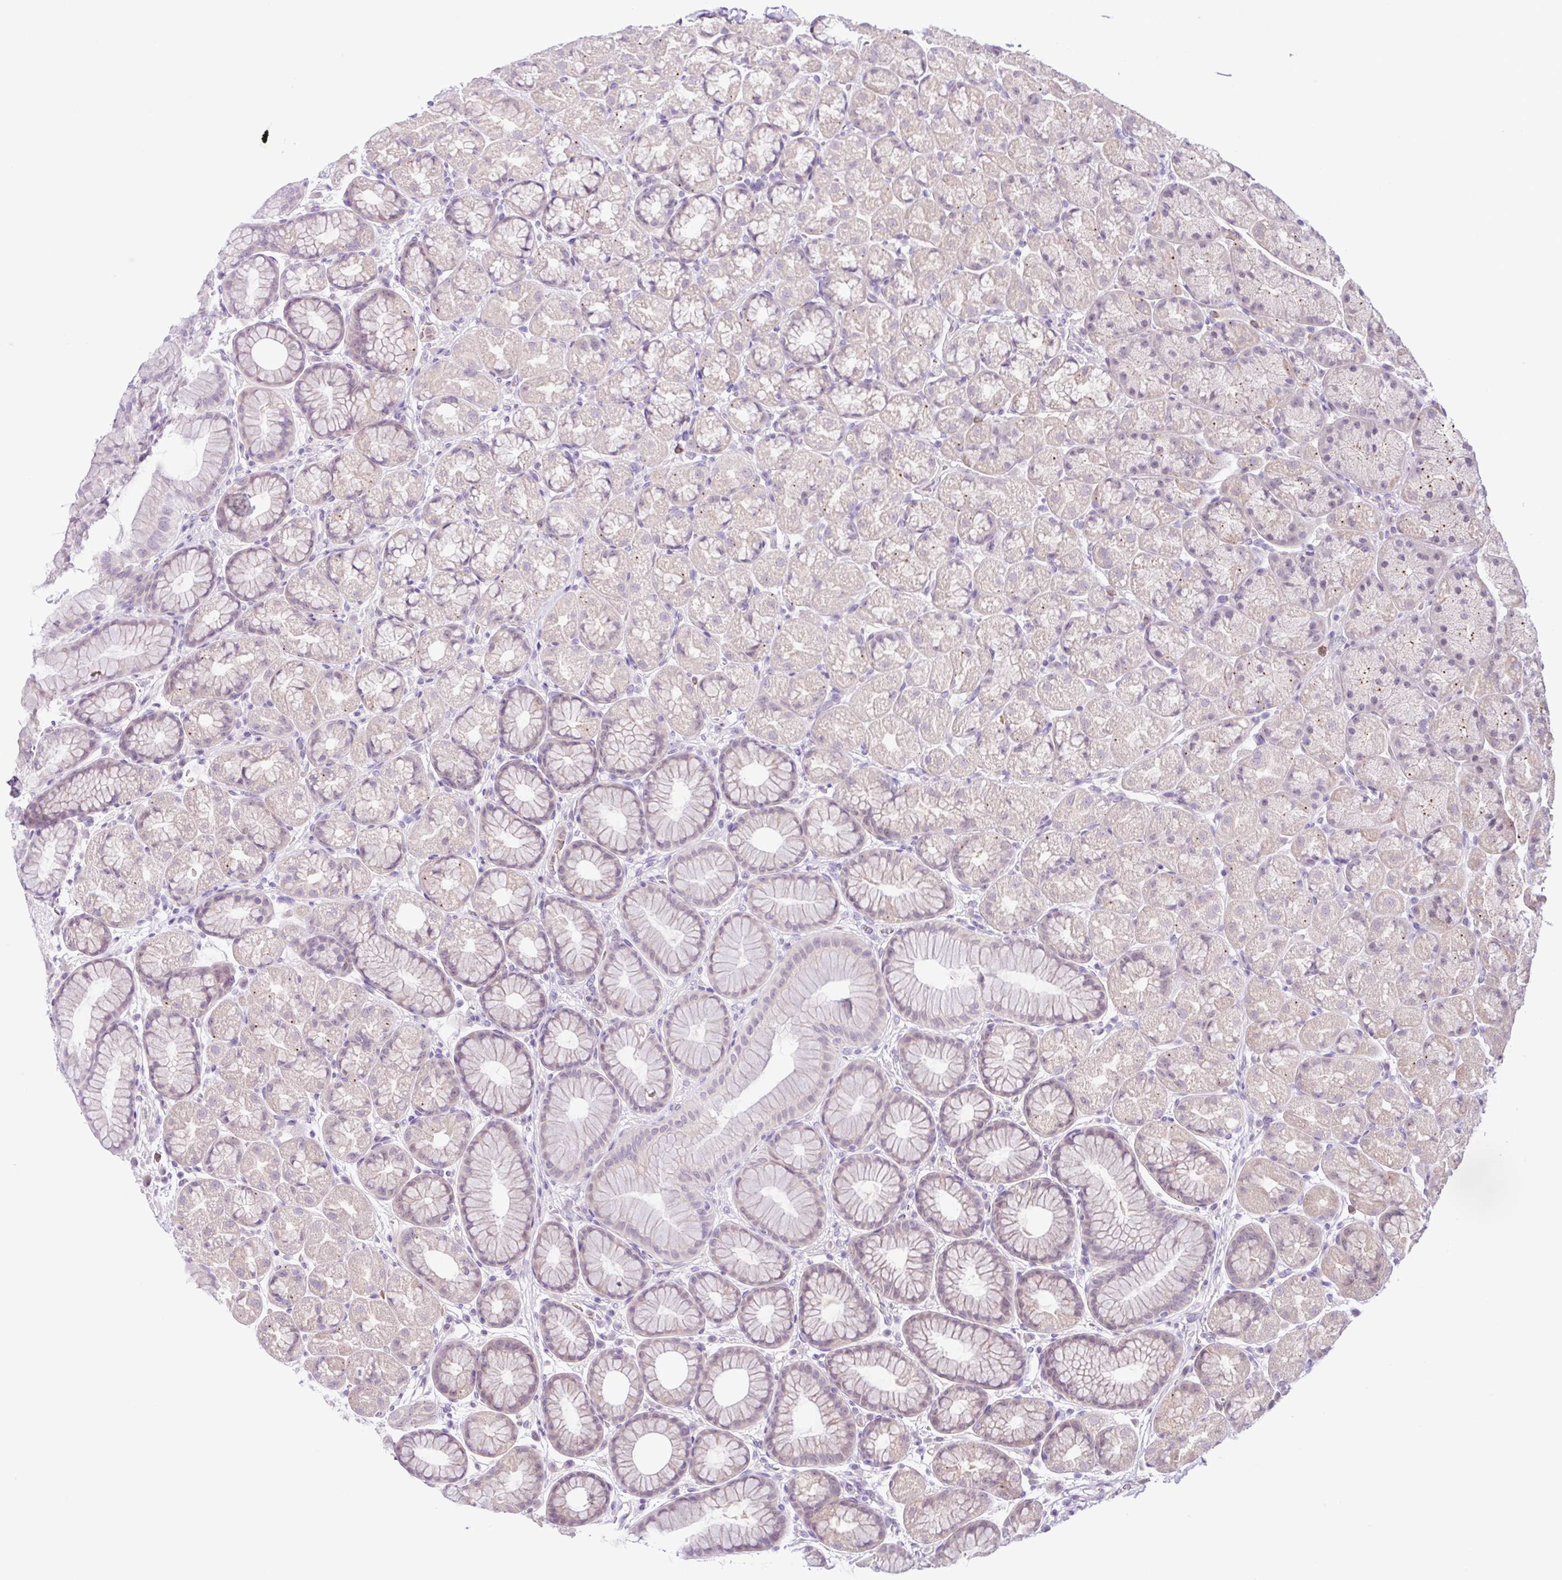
{"staining": {"intensity": "weak", "quantity": "<25%", "location": "cytoplasmic/membranous,nuclear"}, "tissue": "stomach", "cell_type": "Glandular cells", "image_type": "normal", "snomed": [{"axis": "morphology", "description": "Normal tissue, NOS"}, {"axis": "topography", "description": "Stomach, lower"}], "caption": "Glandular cells show no significant protein staining in benign stomach.", "gene": "TONSL", "patient": {"sex": "male", "age": 67}}